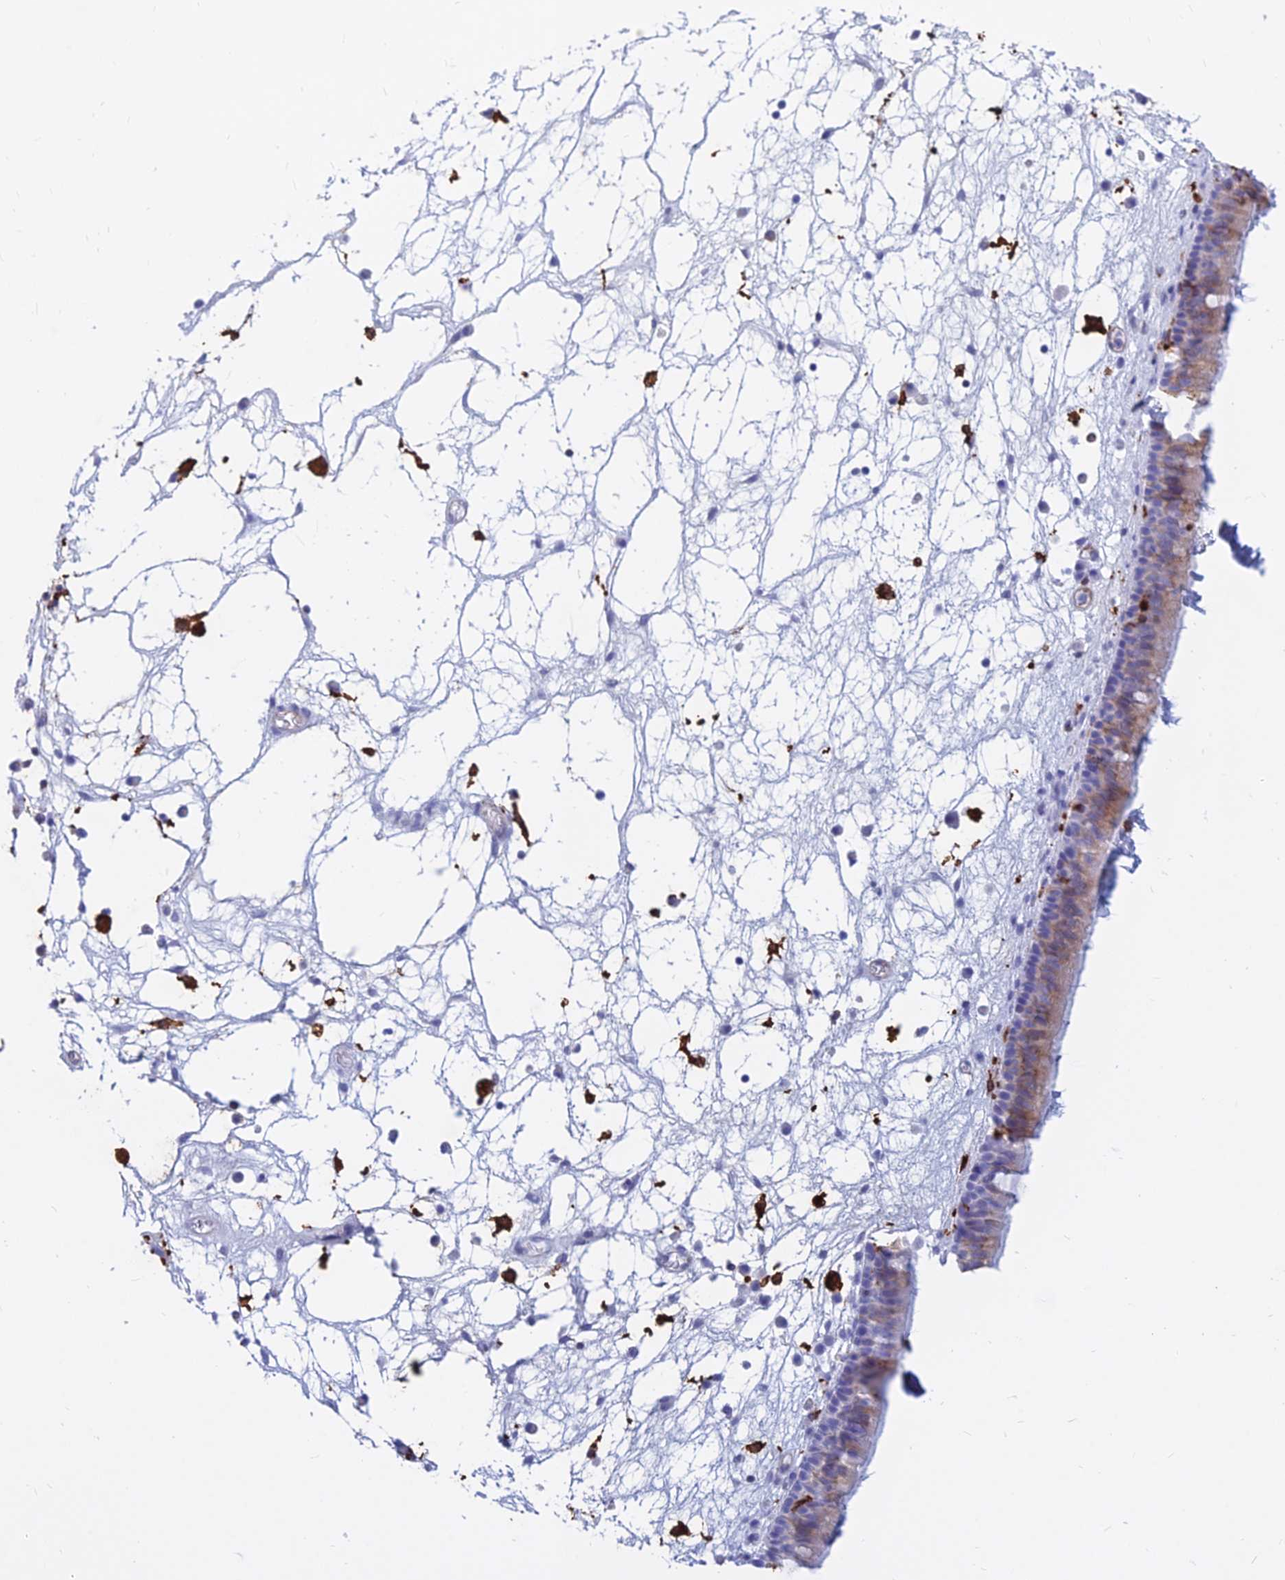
{"staining": {"intensity": "weak", "quantity": "25%-75%", "location": "cytoplasmic/membranous"}, "tissue": "nasopharynx", "cell_type": "Respiratory epithelial cells", "image_type": "normal", "snomed": [{"axis": "morphology", "description": "Normal tissue, NOS"}, {"axis": "morphology", "description": "Inflammation, NOS"}, {"axis": "morphology", "description": "Malignant melanoma, Metastatic site"}, {"axis": "topography", "description": "Nasopharynx"}], "caption": "Nasopharynx stained with DAB immunohistochemistry displays low levels of weak cytoplasmic/membranous expression in about 25%-75% of respiratory epithelial cells. (brown staining indicates protein expression, while blue staining denotes nuclei).", "gene": "HLA", "patient": {"sex": "male", "age": 70}}